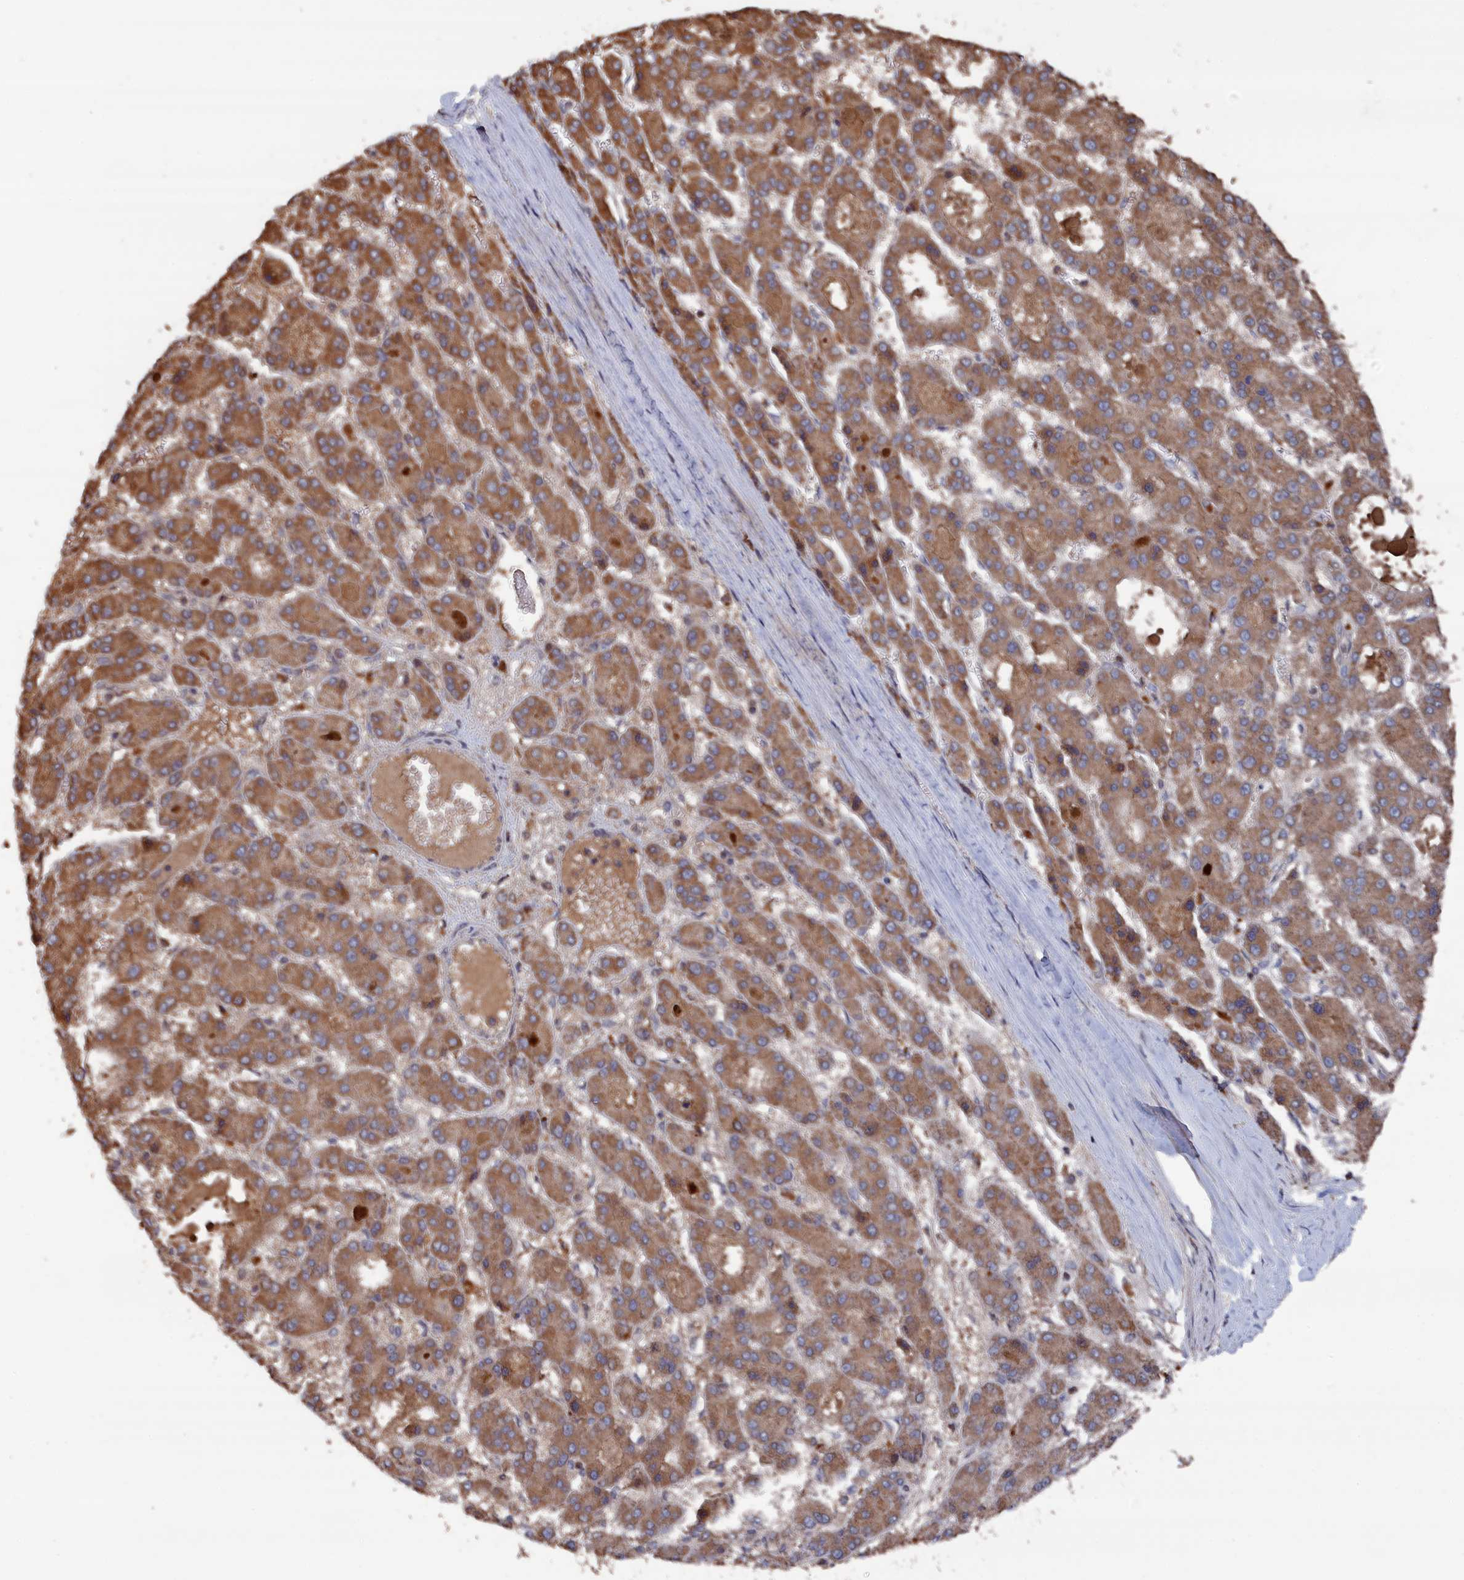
{"staining": {"intensity": "moderate", "quantity": ">75%", "location": "cytoplasmic/membranous"}, "tissue": "liver cancer", "cell_type": "Tumor cells", "image_type": "cancer", "snomed": [{"axis": "morphology", "description": "Carcinoma, Hepatocellular, NOS"}, {"axis": "topography", "description": "Liver"}], "caption": "Hepatocellular carcinoma (liver) stained with a brown dye reveals moderate cytoplasmic/membranous positive staining in about >75% of tumor cells.", "gene": "CEACAM21", "patient": {"sex": "male", "age": 70}}